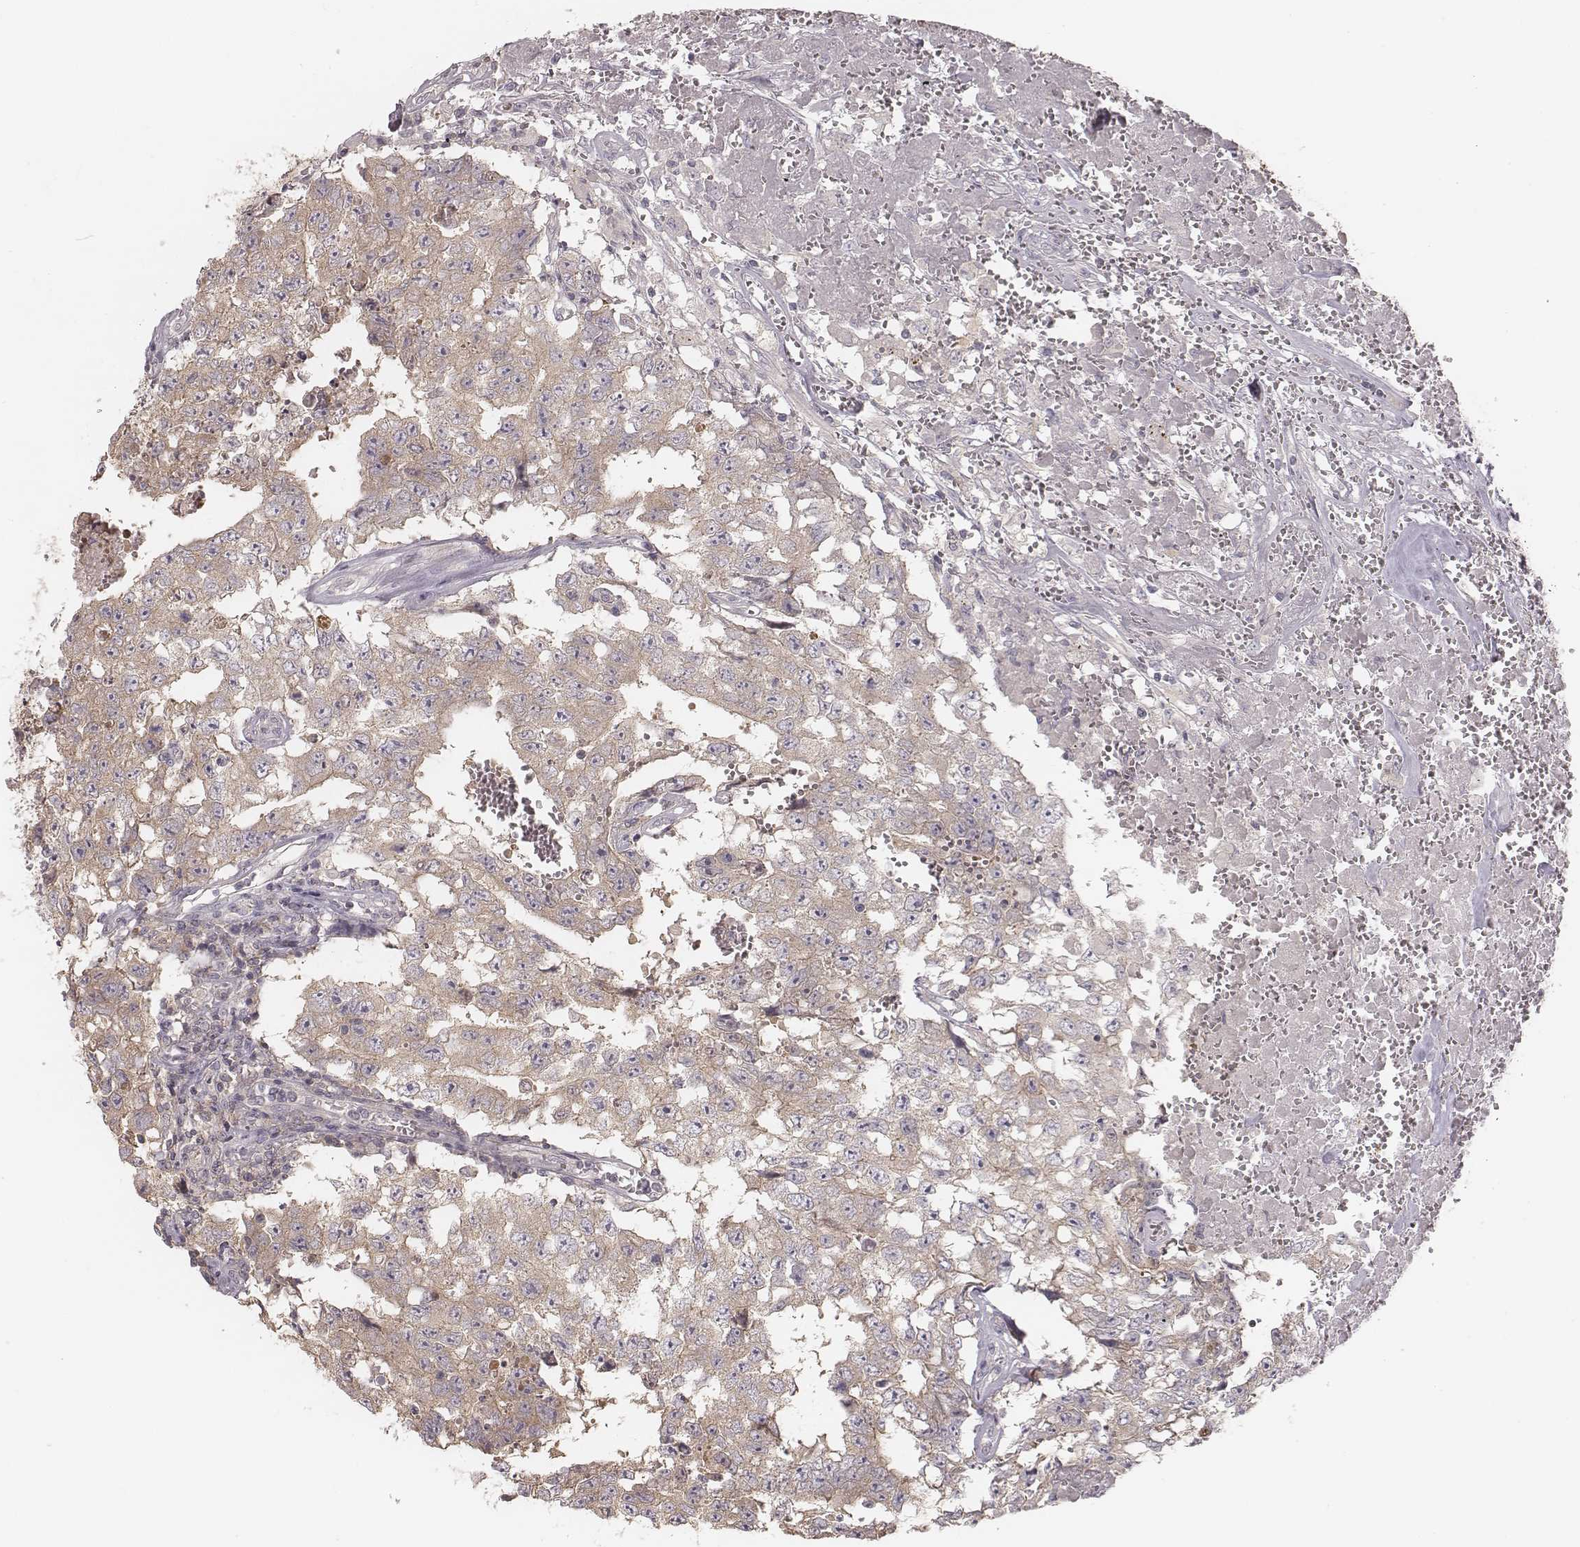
{"staining": {"intensity": "weak", "quantity": ">75%", "location": "cytoplasmic/membranous"}, "tissue": "testis cancer", "cell_type": "Tumor cells", "image_type": "cancer", "snomed": [{"axis": "morphology", "description": "Carcinoma, Embryonal, NOS"}, {"axis": "topography", "description": "Testis"}], "caption": "Human testis cancer (embryonal carcinoma) stained with a brown dye reveals weak cytoplasmic/membranous positive positivity in about >75% of tumor cells.", "gene": "TDRD5", "patient": {"sex": "male", "age": 36}}